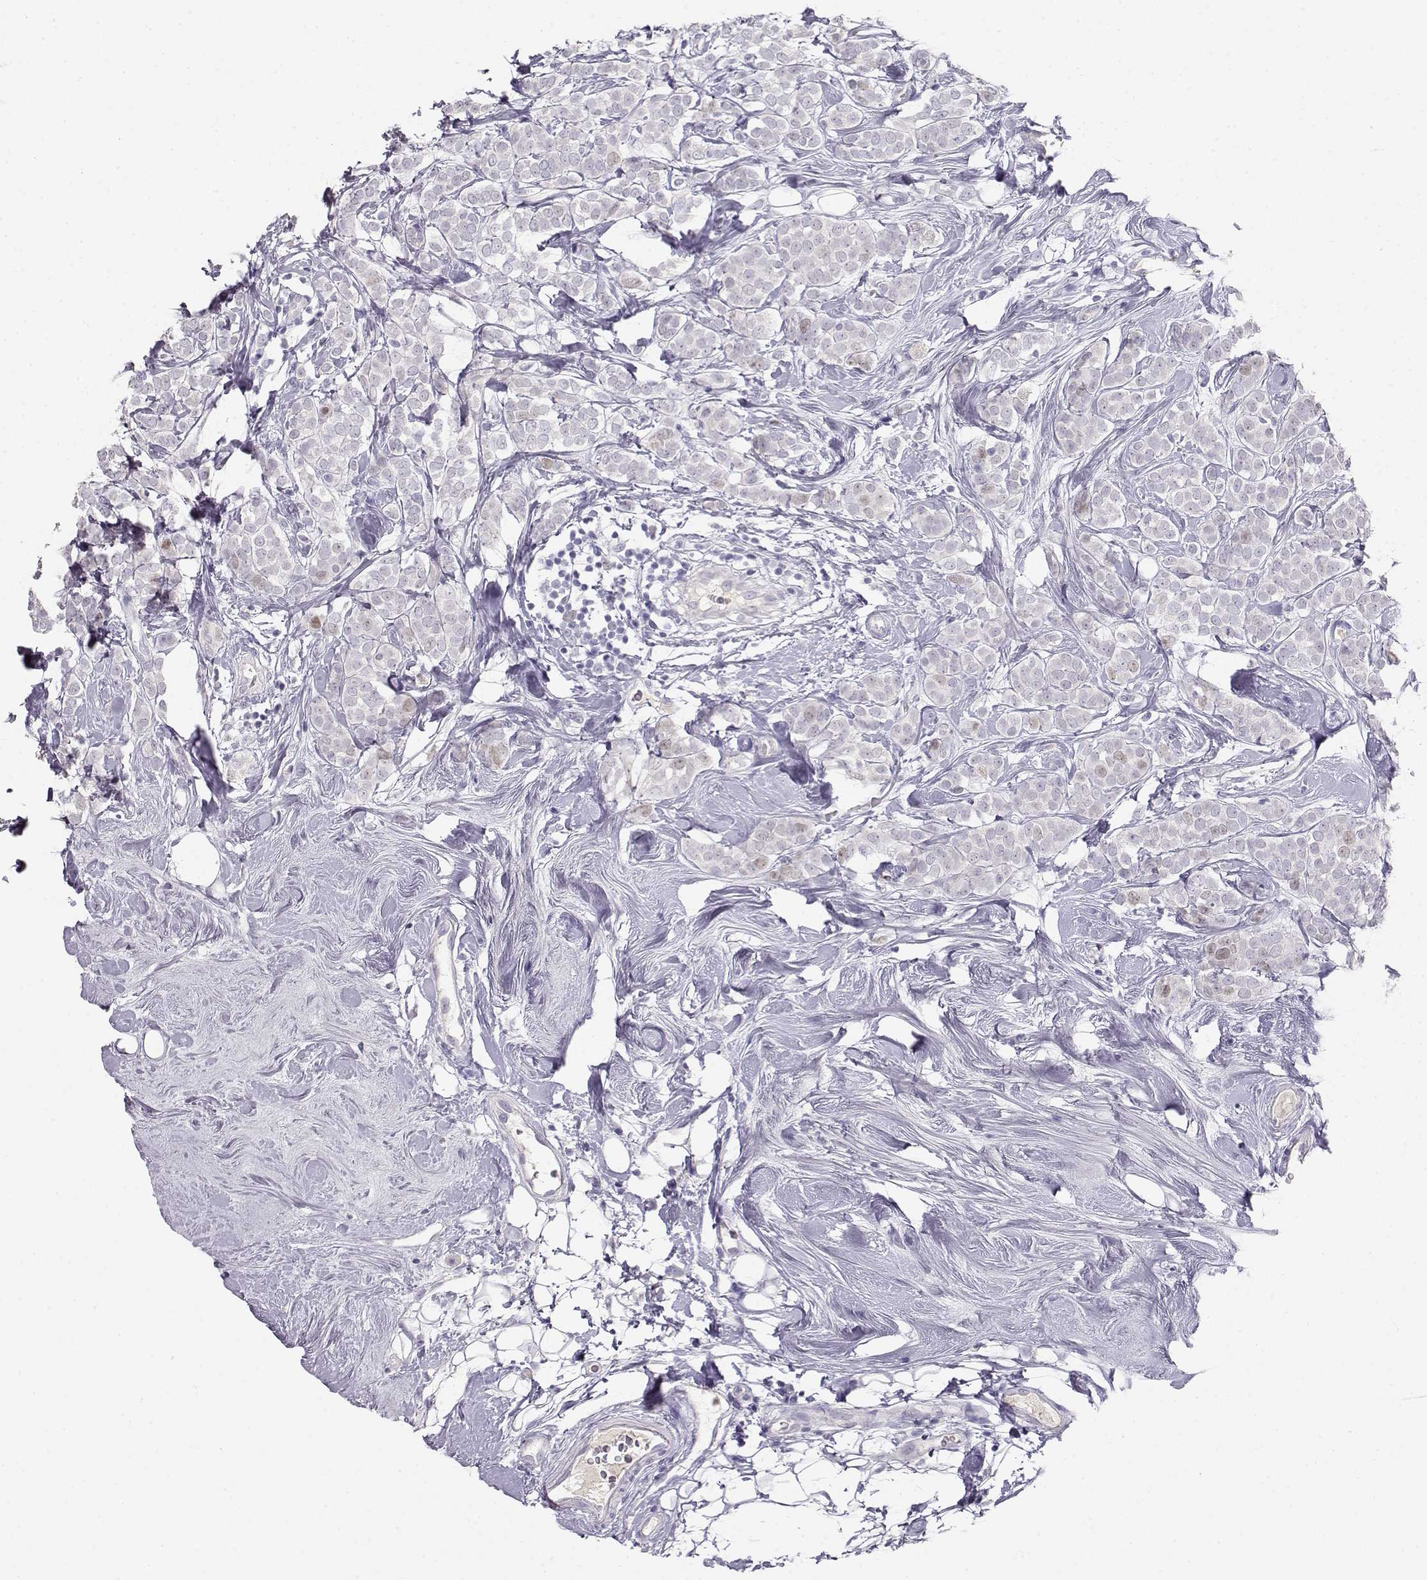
{"staining": {"intensity": "weak", "quantity": "<25%", "location": "nuclear"}, "tissue": "breast cancer", "cell_type": "Tumor cells", "image_type": "cancer", "snomed": [{"axis": "morphology", "description": "Lobular carcinoma"}, {"axis": "topography", "description": "Breast"}], "caption": "Micrograph shows no protein staining in tumor cells of breast cancer tissue. (Stains: DAB (3,3'-diaminobenzidine) immunohistochemistry (IHC) with hematoxylin counter stain, Microscopy: brightfield microscopy at high magnification).", "gene": "OPN5", "patient": {"sex": "female", "age": 49}}